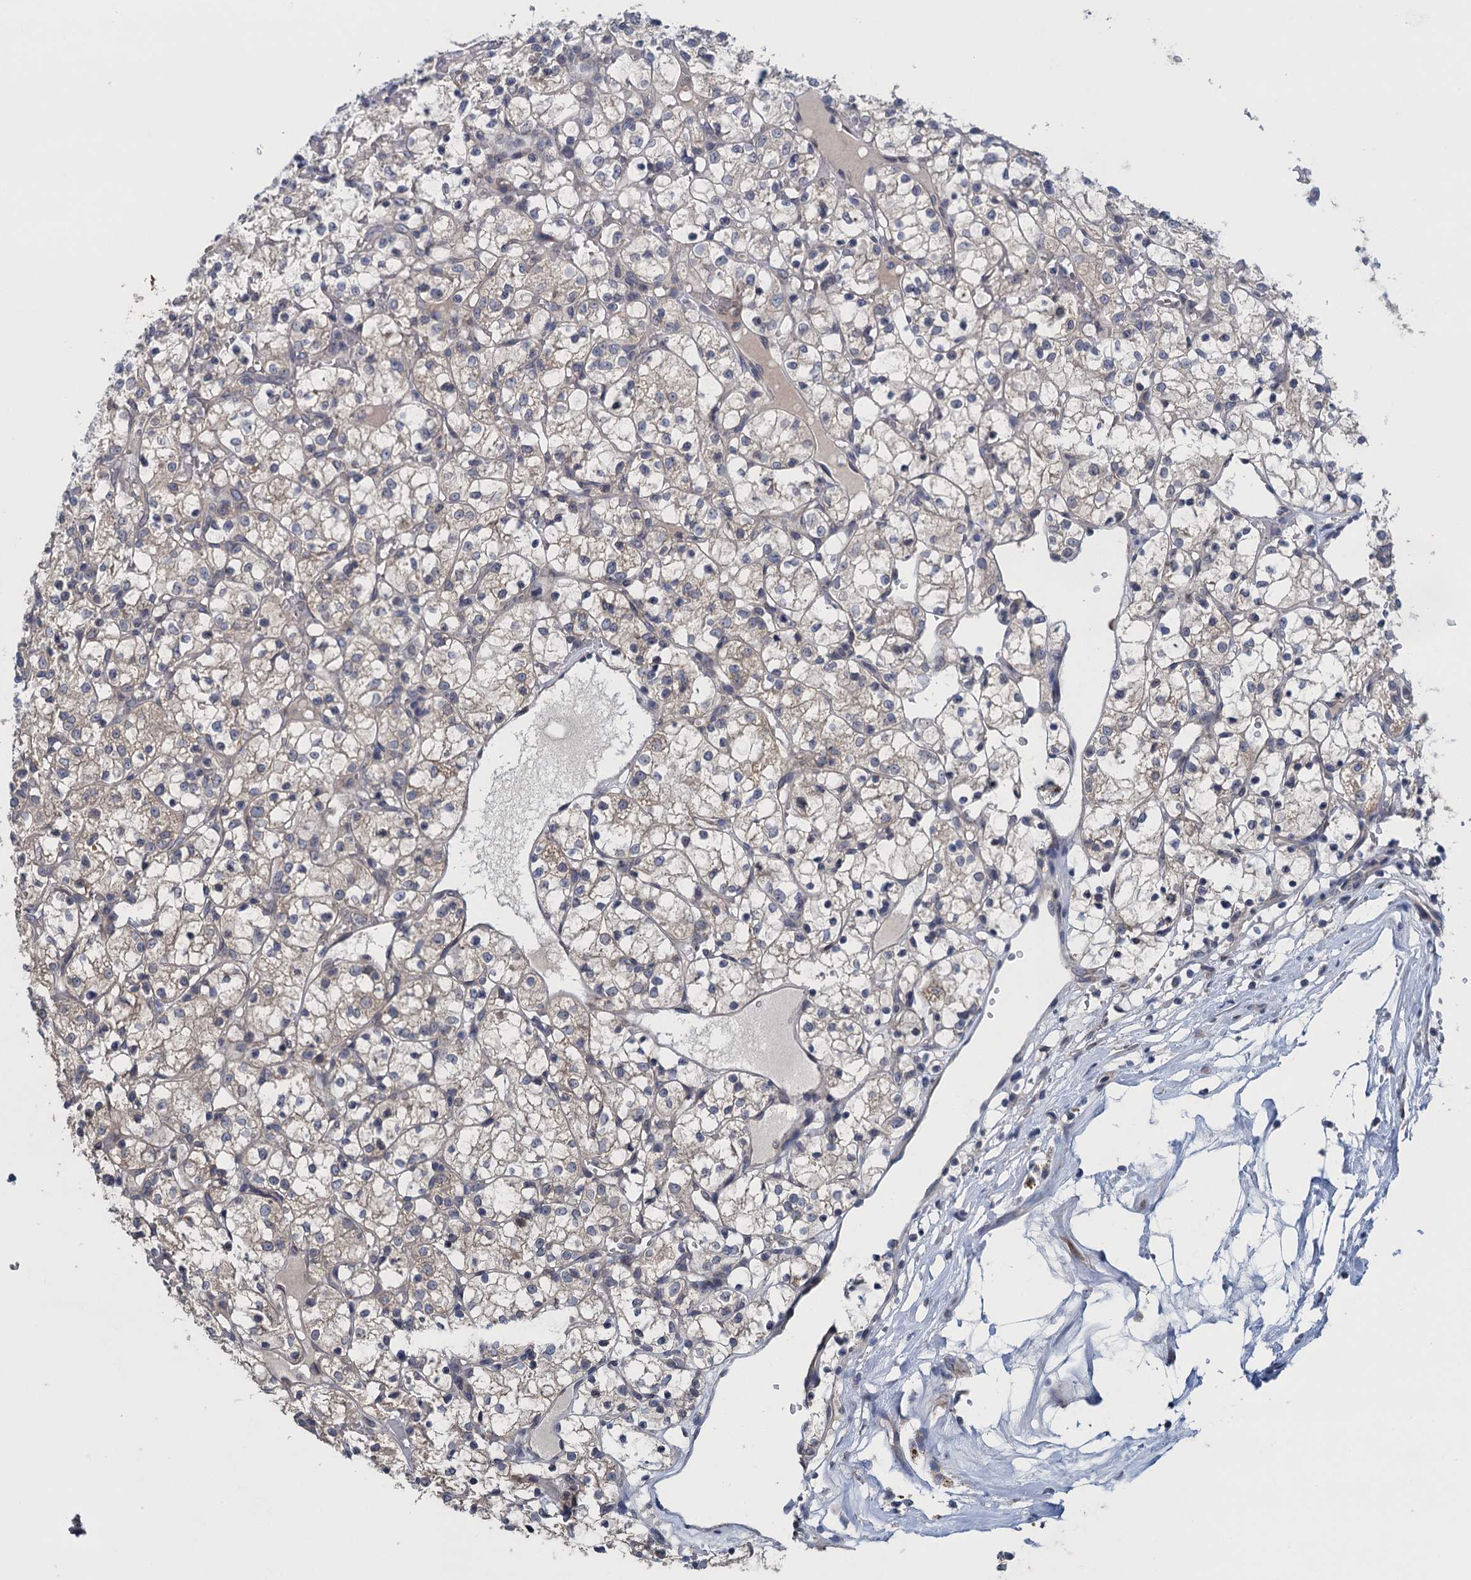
{"staining": {"intensity": "weak", "quantity": "25%-75%", "location": "cytoplasmic/membranous"}, "tissue": "renal cancer", "cell_type": "Tumor cells", "image_type": "cancer", "snomed": [{"axis": "morphology", "description": "Adenocarcinoma, NOS"}, {"axis": "topography", "description": "Kidney"}], "caption": "Immunohistochemistry histopathology image of human adenocarcinoma (renal) stained for a protein (brown), which exhibits low levels of weak cytoplasmic/membranous staining in approximately 25%-75% of tumor cells.", "gene": "CTU2", "patient": {"sex": "female", "age": 69}}